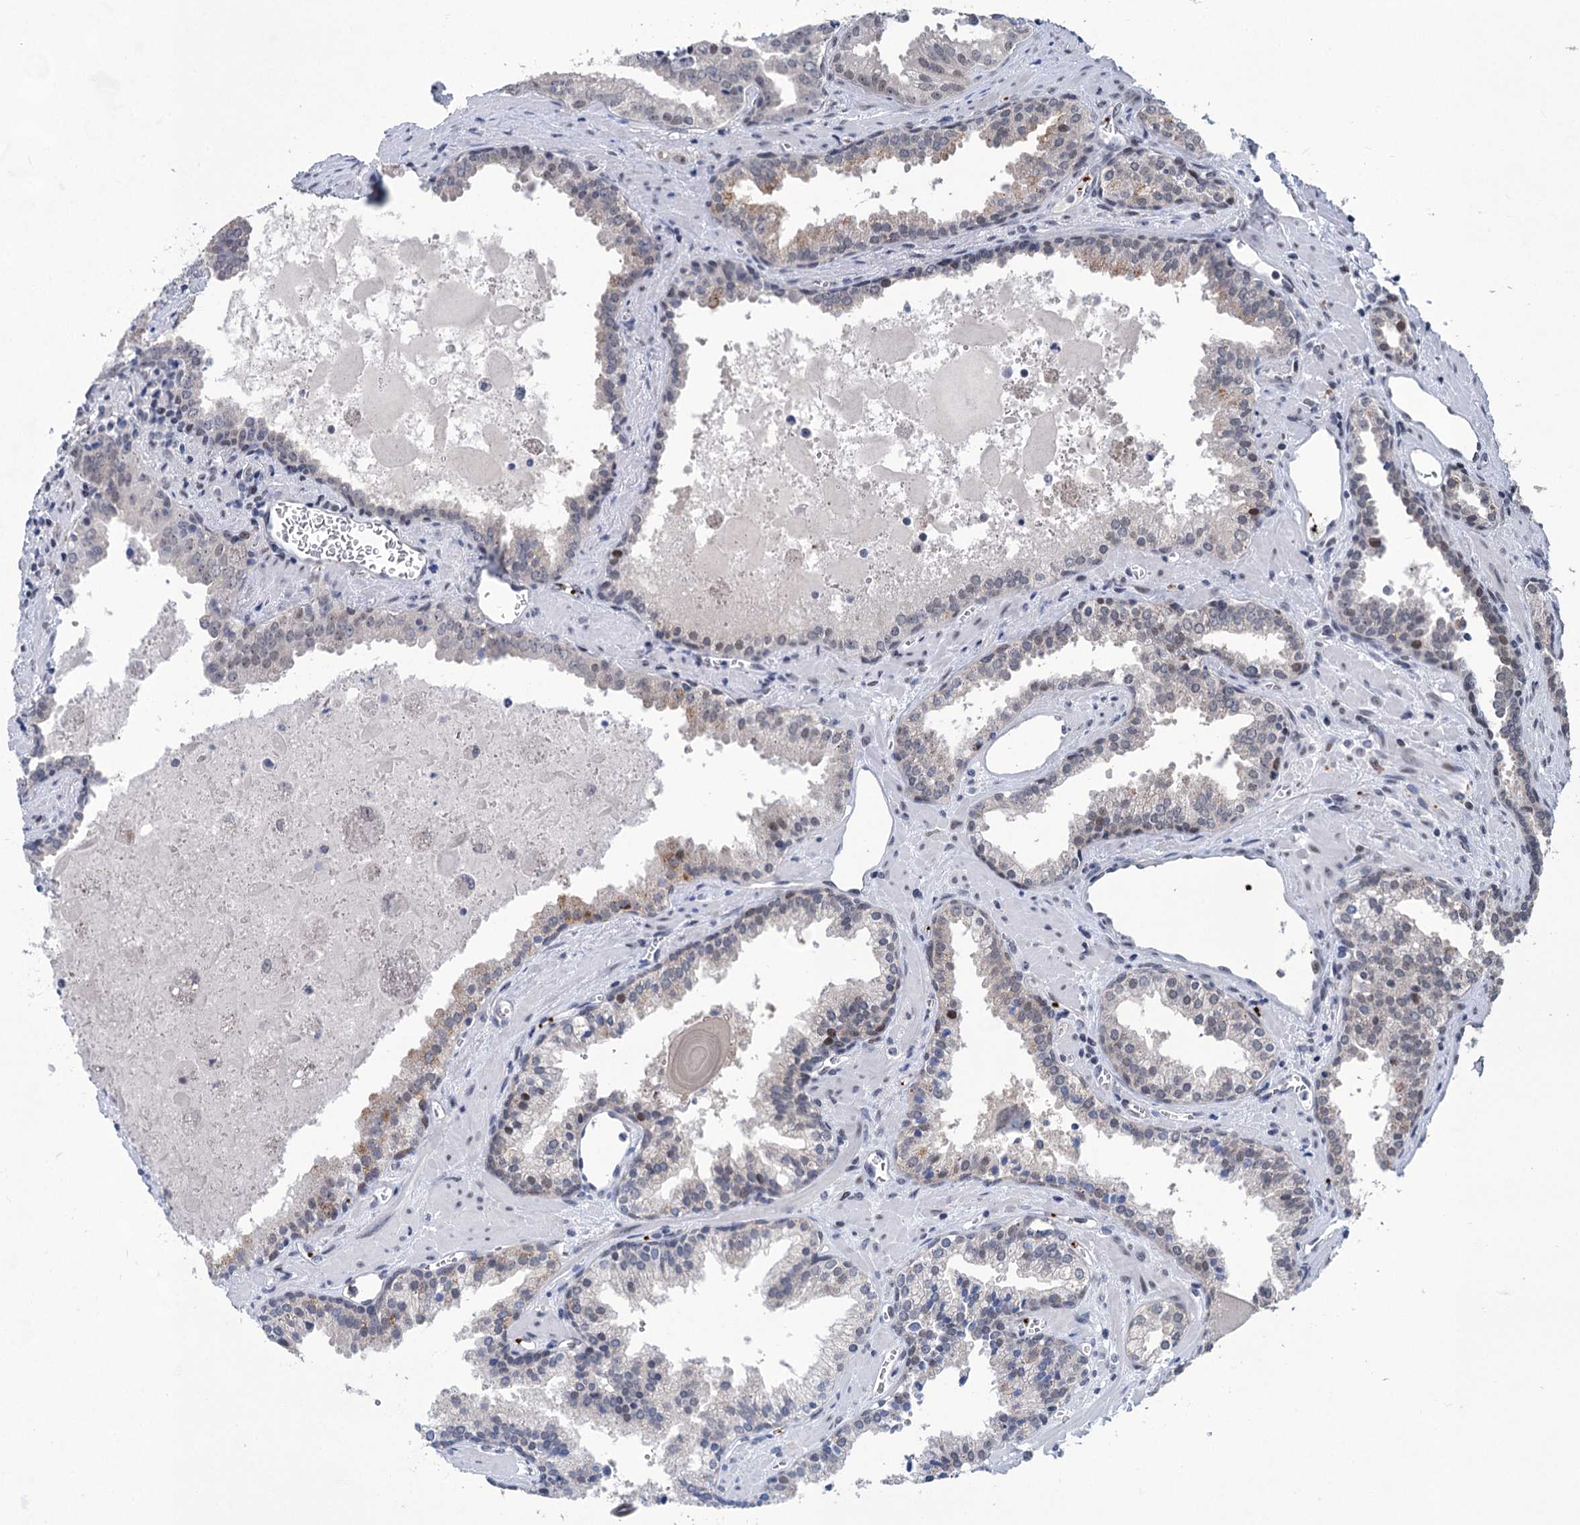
{"staining": {"intensity": "weak", "quantity": "<25%", "location": "nuclear"}, "tissue": "prostate cancer", "cell_type": "Tumor cells", "image_type": "cancer", "snomed": [{"axis": "morphology", "description": "Adenocarcinoma, High grade"}, {"axis": "topography", "description": "Prostate"}], "caption": "Immunohistochemical staining of human prostate cancer (high-grade adenocarcinoma) displays no significant expression in tumor cells. (Stains: DAB IHC with hematoxylin counter stain, Microscopy: brightfield microscopy at high magnification).", "gene": "MON2", "patient": {"sex": "male", "age": 68}}